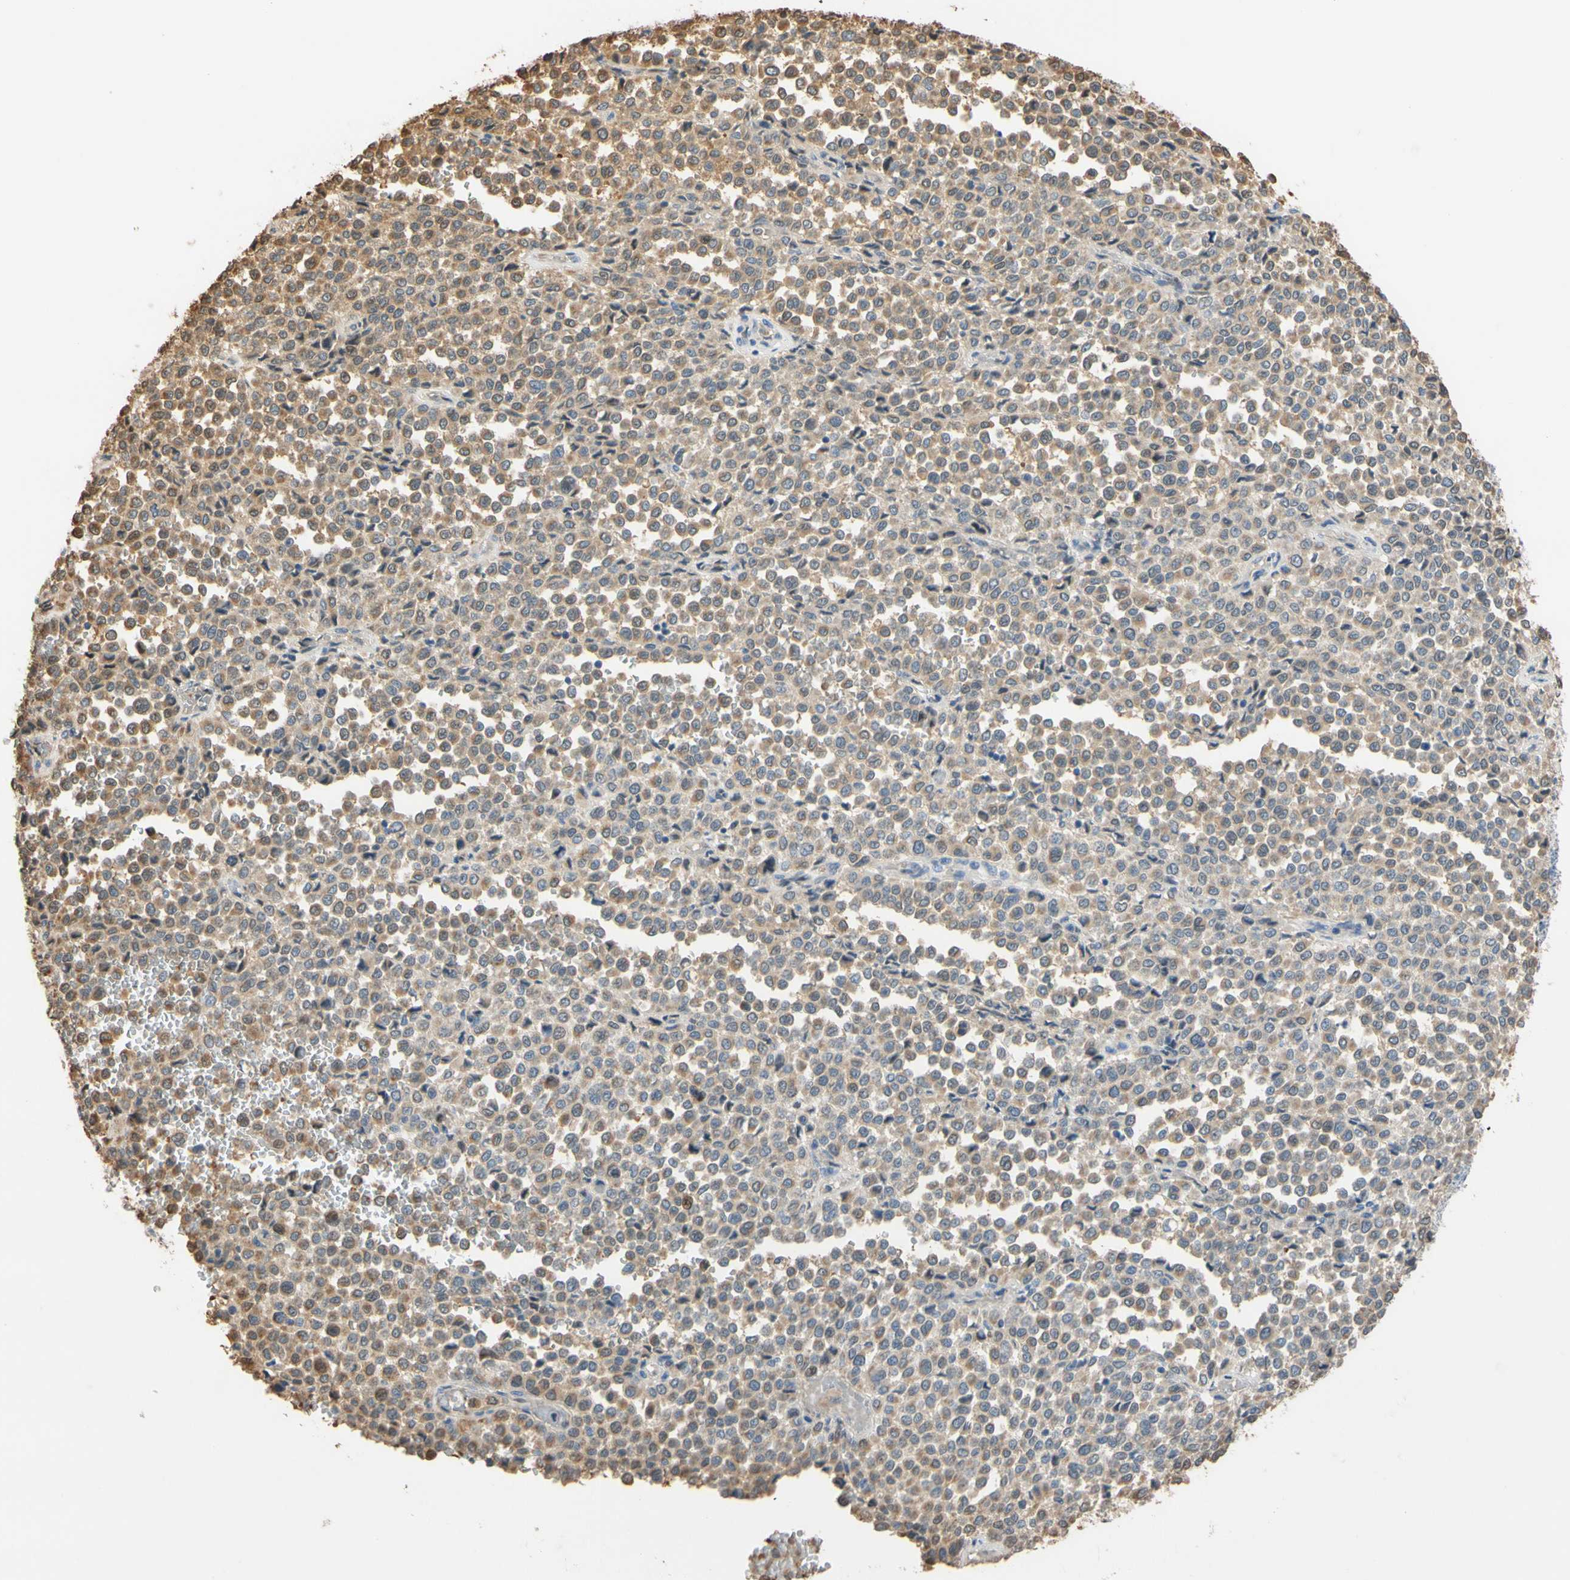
{"staining": {"intensity": "moderate", "quantity": ">75%", "location": "cytoplasmic/membranous"}, "tissue": "melanoma", "cell_type": "Tumor cells", "image_type": "cancer", "snomed": [{"axis": "morphology", "description": "Malignant melanoma, Metastatic site"}, {"axis": "topography", "description": "Pancreas"}], "caption": "Protein analysis of melanoma tissue shows moderate cytoplasmic/membranous staining in approximately >75% of tumor cells.", "gene": "ALDH1A2", "patient": {"sex": "female", "age": 30}}